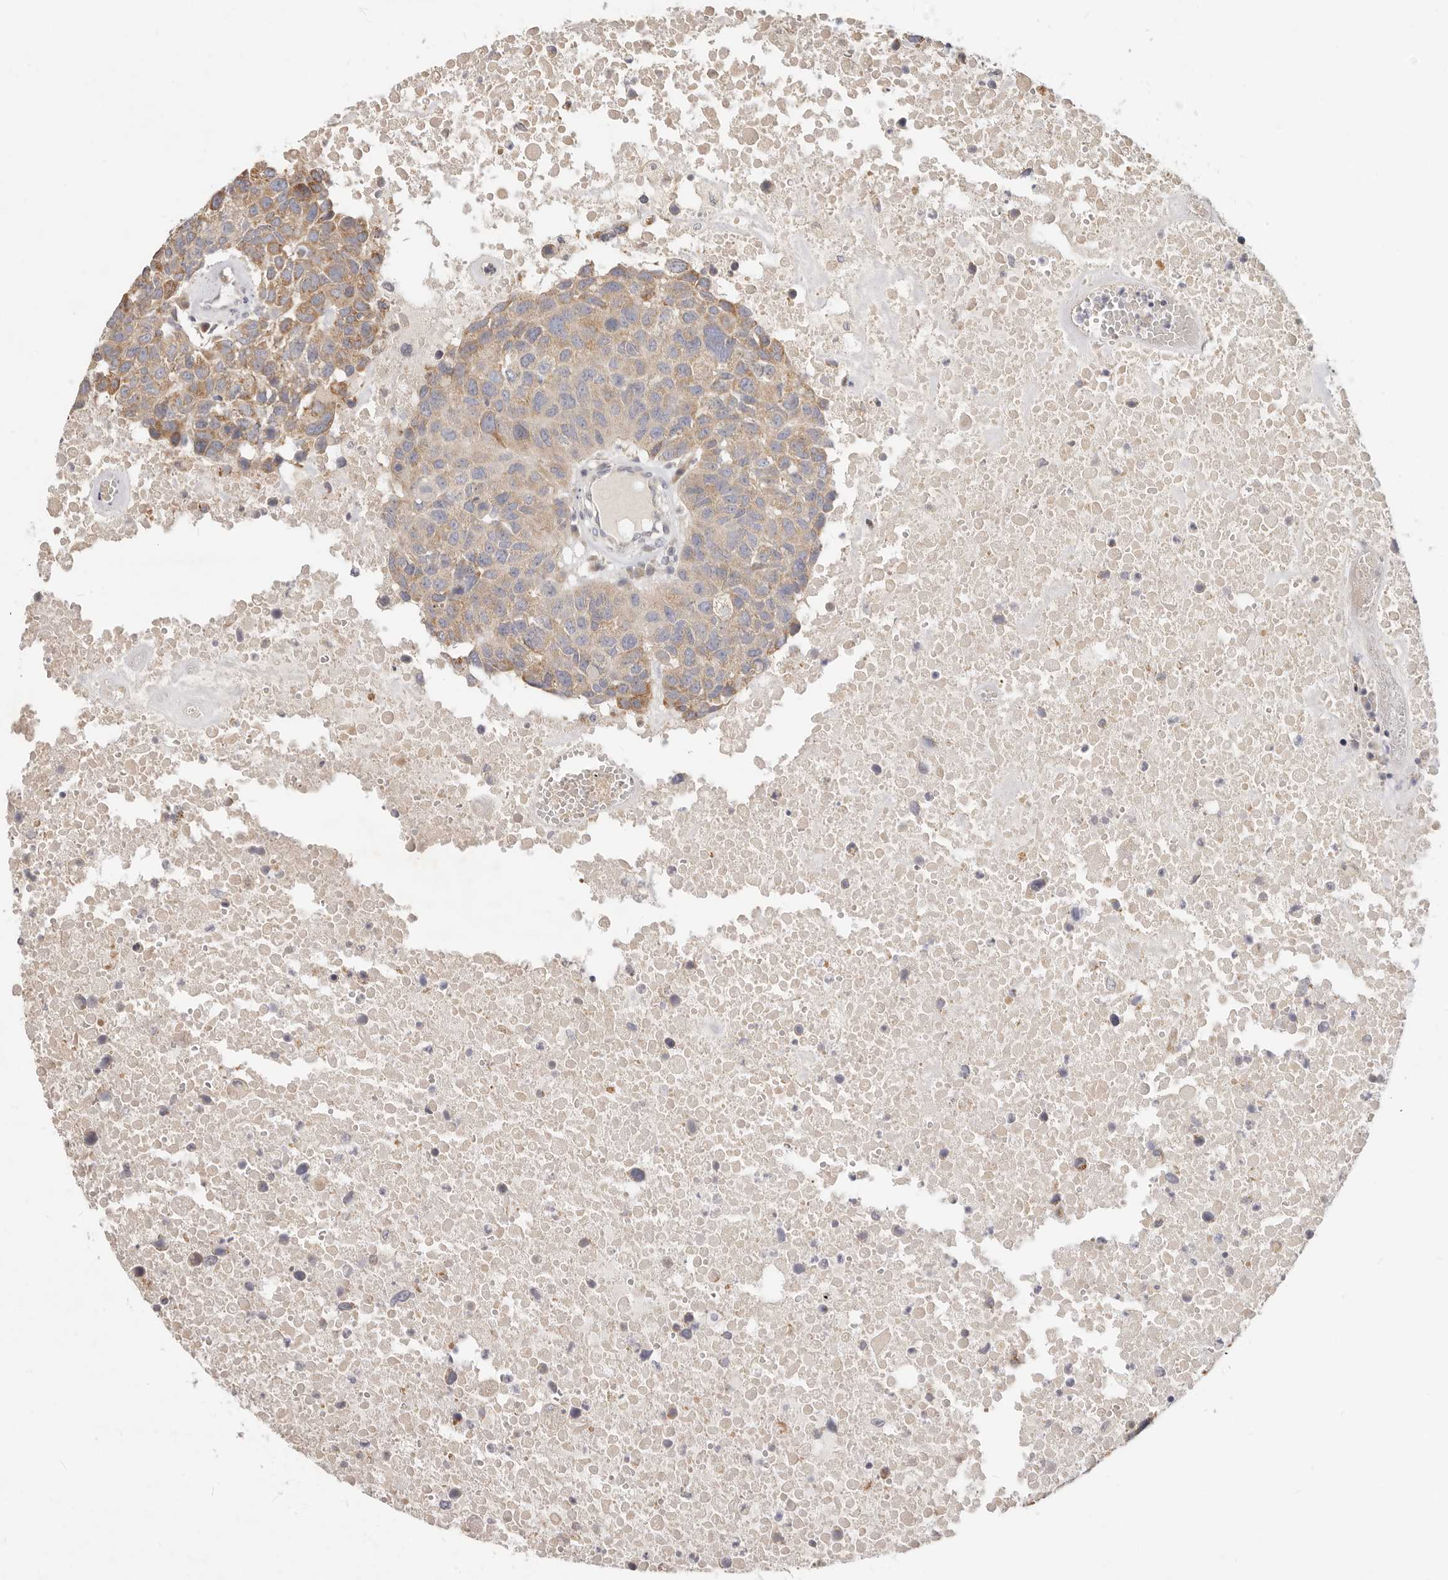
{"staining": {"intensity": "moderate", "quantity": "<25%", "location": "cytoplasmic/membranous"}, "tissue": "head and neck cancer", "cell_type": "Tumor cells", "image_type": "cancer", "snomed": [{"axis": "morphology", "description": "Squamous cell carcinoma, NOS"}, {"axis": "topography", "description": "Head-Neck"}], "caption": "A low amount of moderate cytoplasmic/membranous positivity is appreciated in about <25% of tumor cells in head and neck cancer (squamous cell carcinoma) tissue.", "gene": "TFB2M", "patient": {"sex": "male", "age": 66}}